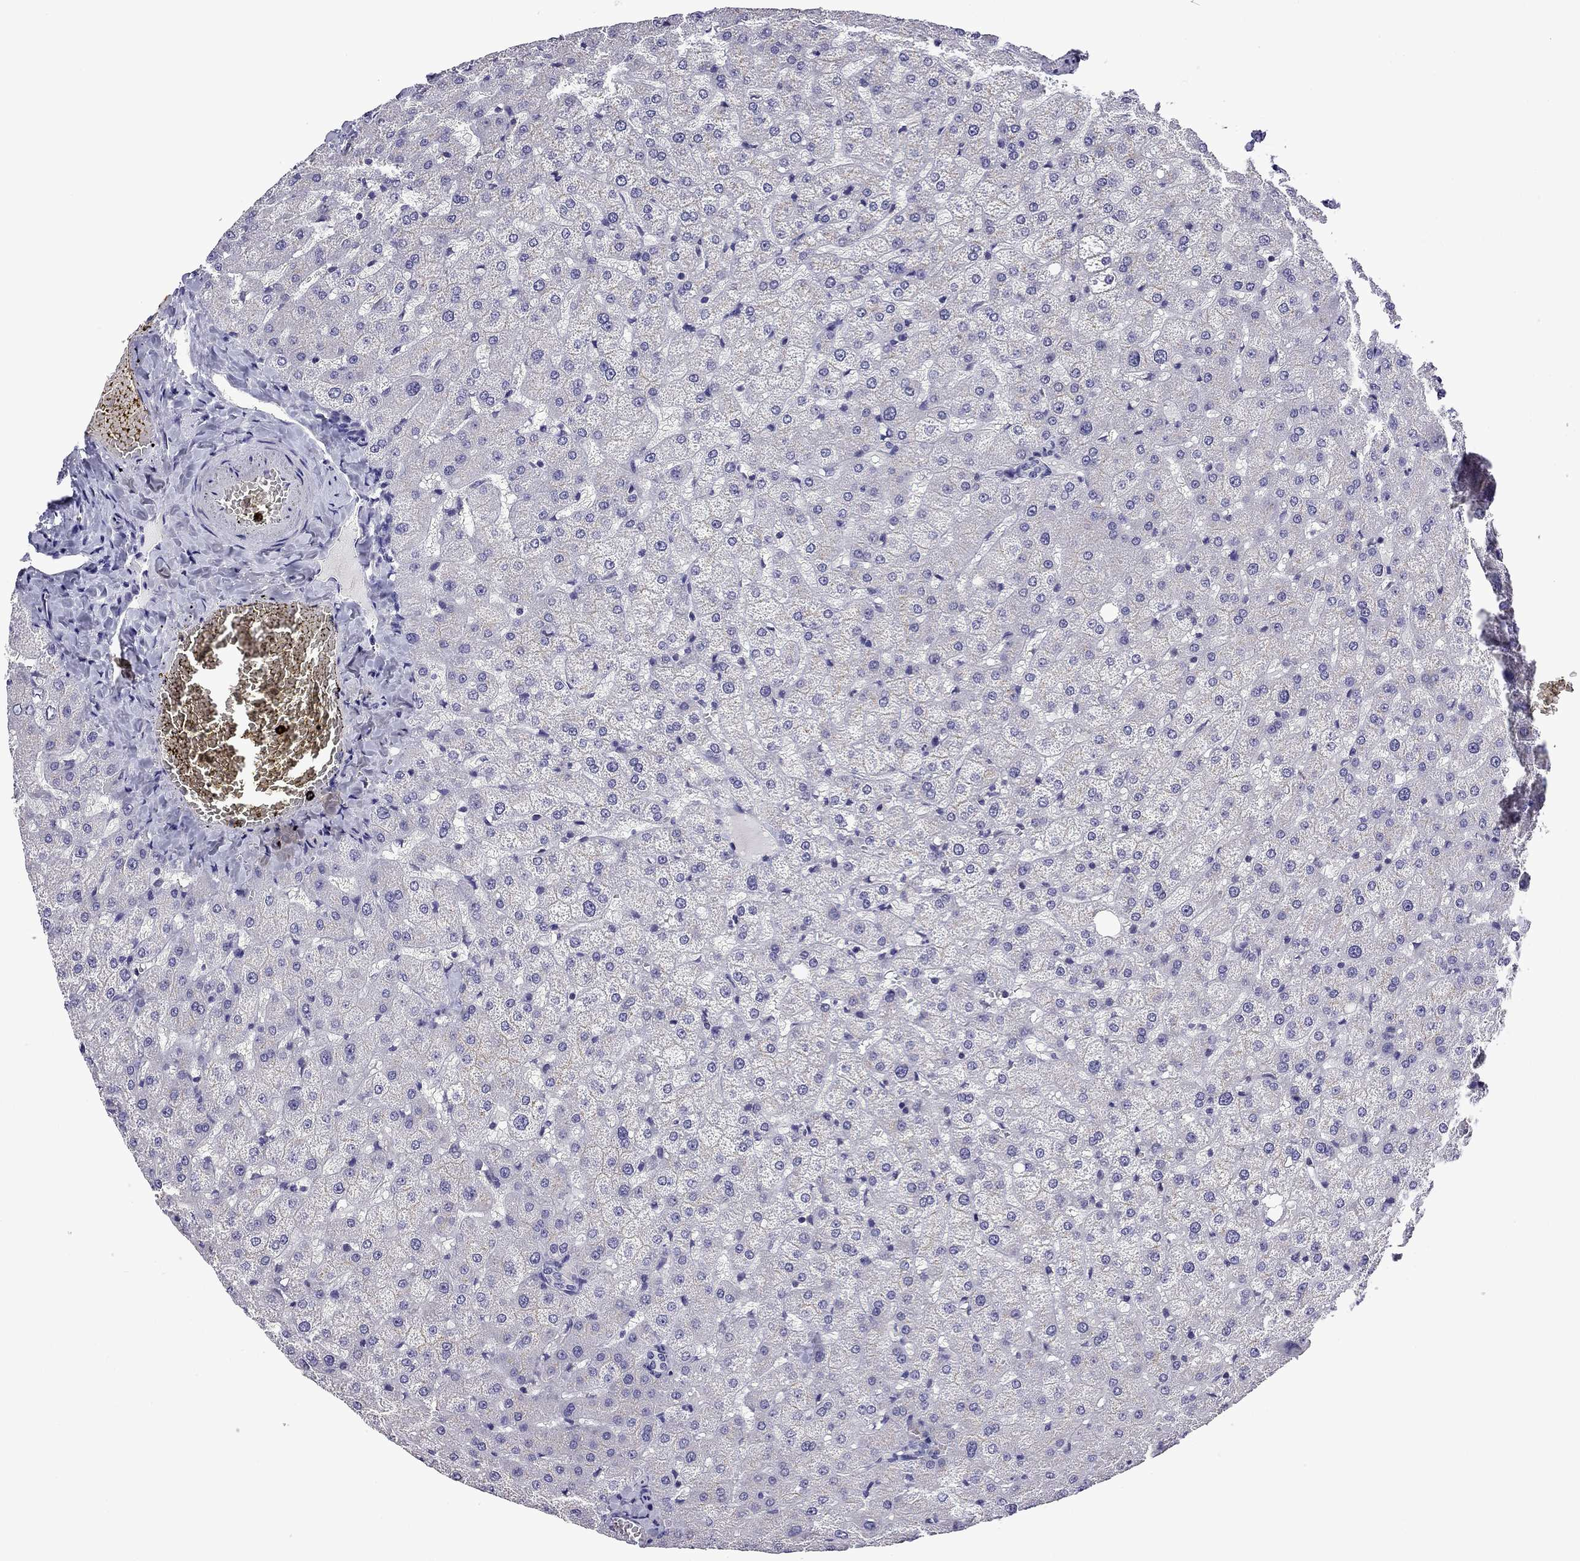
{"staining": {"intensity": "negative", "quantity": "none", "location": "none"}, "tissue": "liver", "cell_type": "Cholangiocytes", "image_type": "normal", "snomed": [{"axis": "morphology", "description": "Normal tissue, NOS"}, {"axis": "topography", "description": "Liver"}], "caption": "High magnification brightfield microscopy of benign liver stained with DAB (3,3'-diaminobenzidine) (brown) and counterstained with hematoxylin (blue): cholangiocytes show no significant staining. (DAB (3,3'-diaminobenzidine) immunohistochemistry (IHC) with hematoxylin counter stain).", "gene": "TTN", "patient": {"sex": "female", "age": 50}}